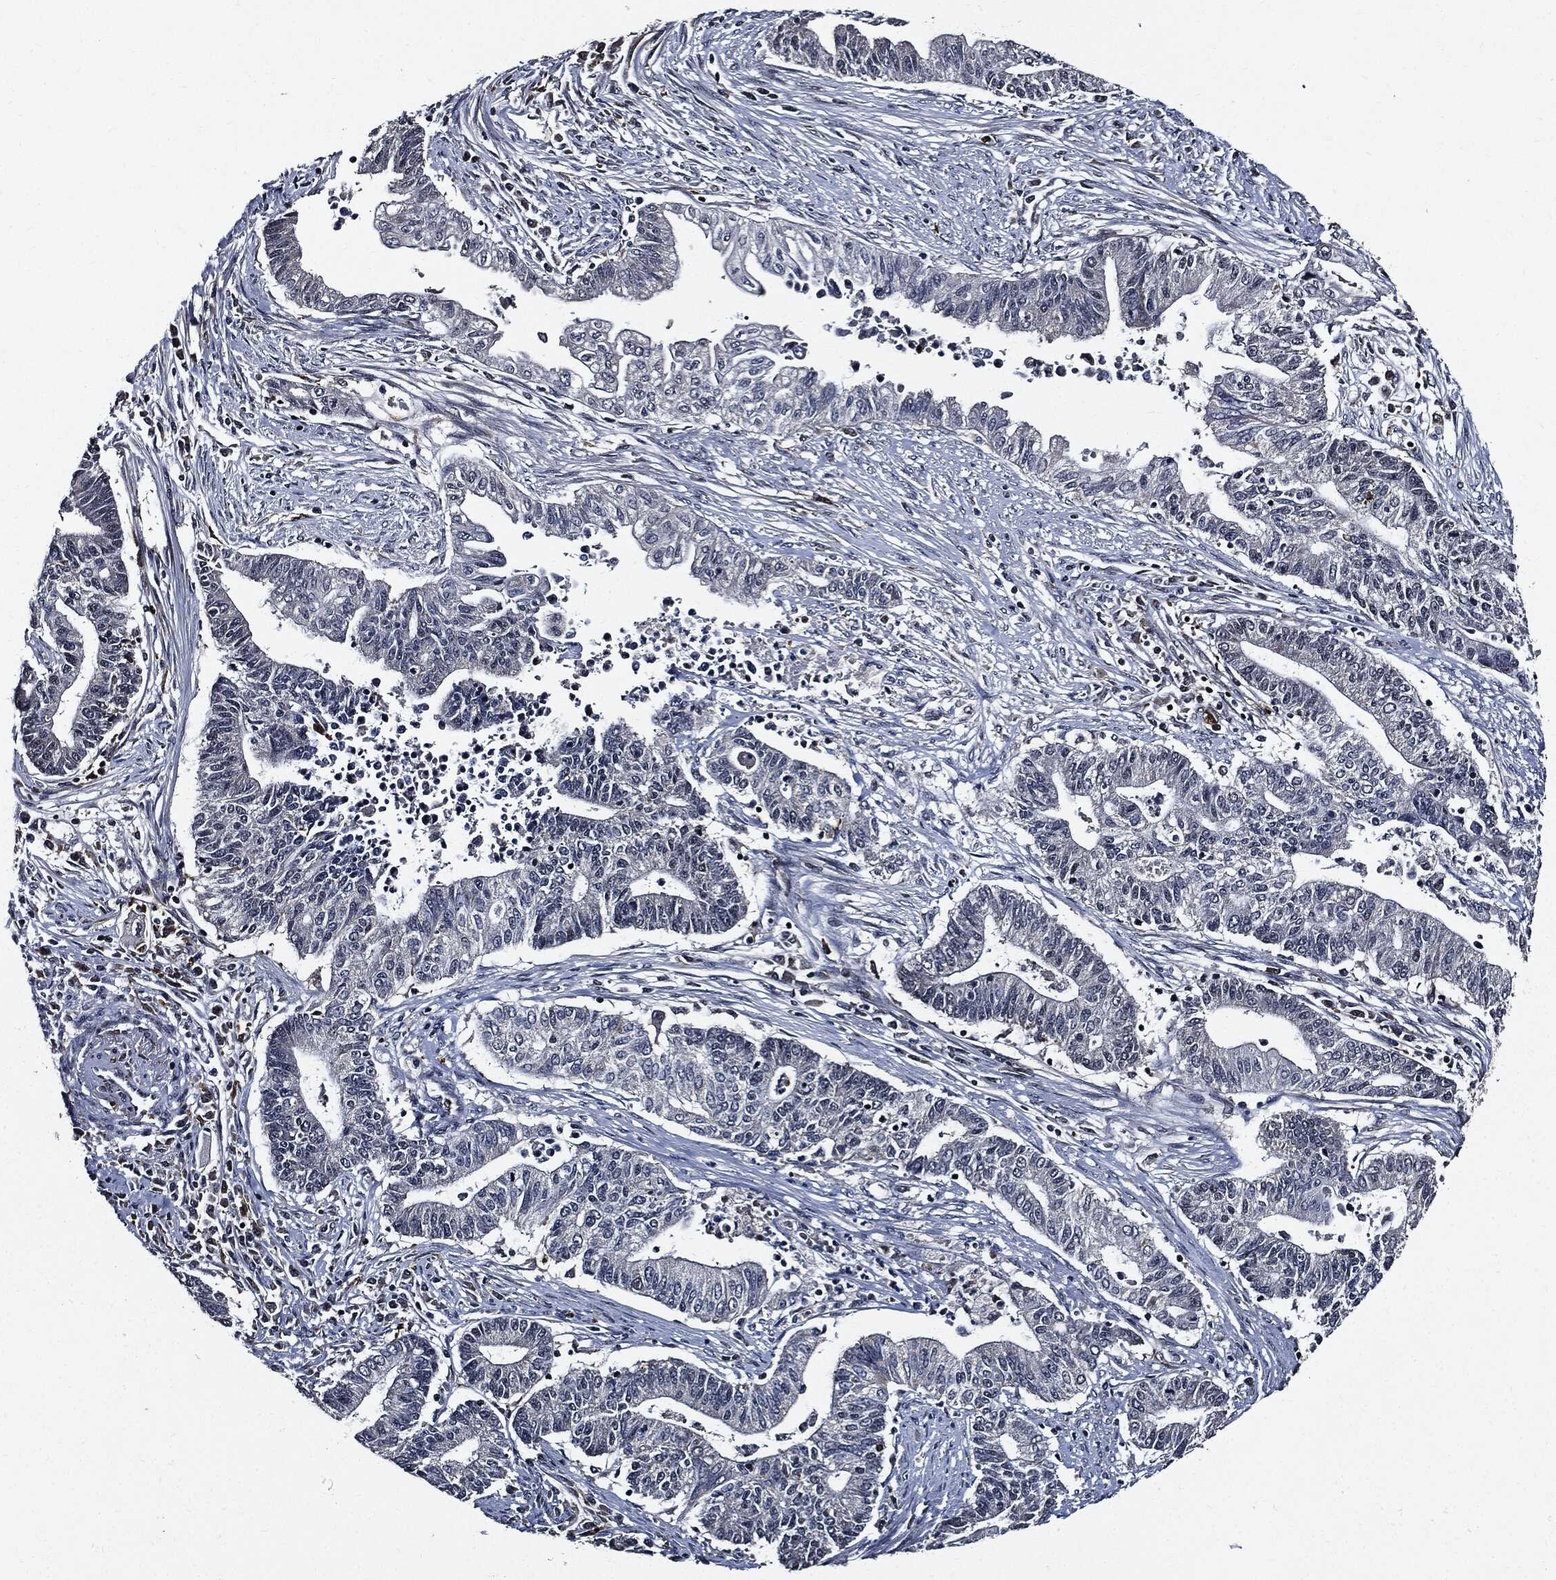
{"staining": {"intensity": "negative", "quantity": "none", "location": "none"}, "tissue": "endometrial cancer", "cell_type": "Tumor cells", "image_type": "cancer", "snomed": [{"axis": "morphology", "description": "Adenocarcinoma, NOS"}, {"axis": "topography", "description": "Uterus"}, {"axis": "topography", "description": "Endometrium"}], "caption": "There is no significant staining in tumor cells of endometrial cancer. Brightfield microscopy of immunohistochemistry (IHC) stained with DAB (brown) and hematoxylin (blue), captured at high magnification.", "gene": "SUGT1", "patient": {"sex": "female", "age": 54}}